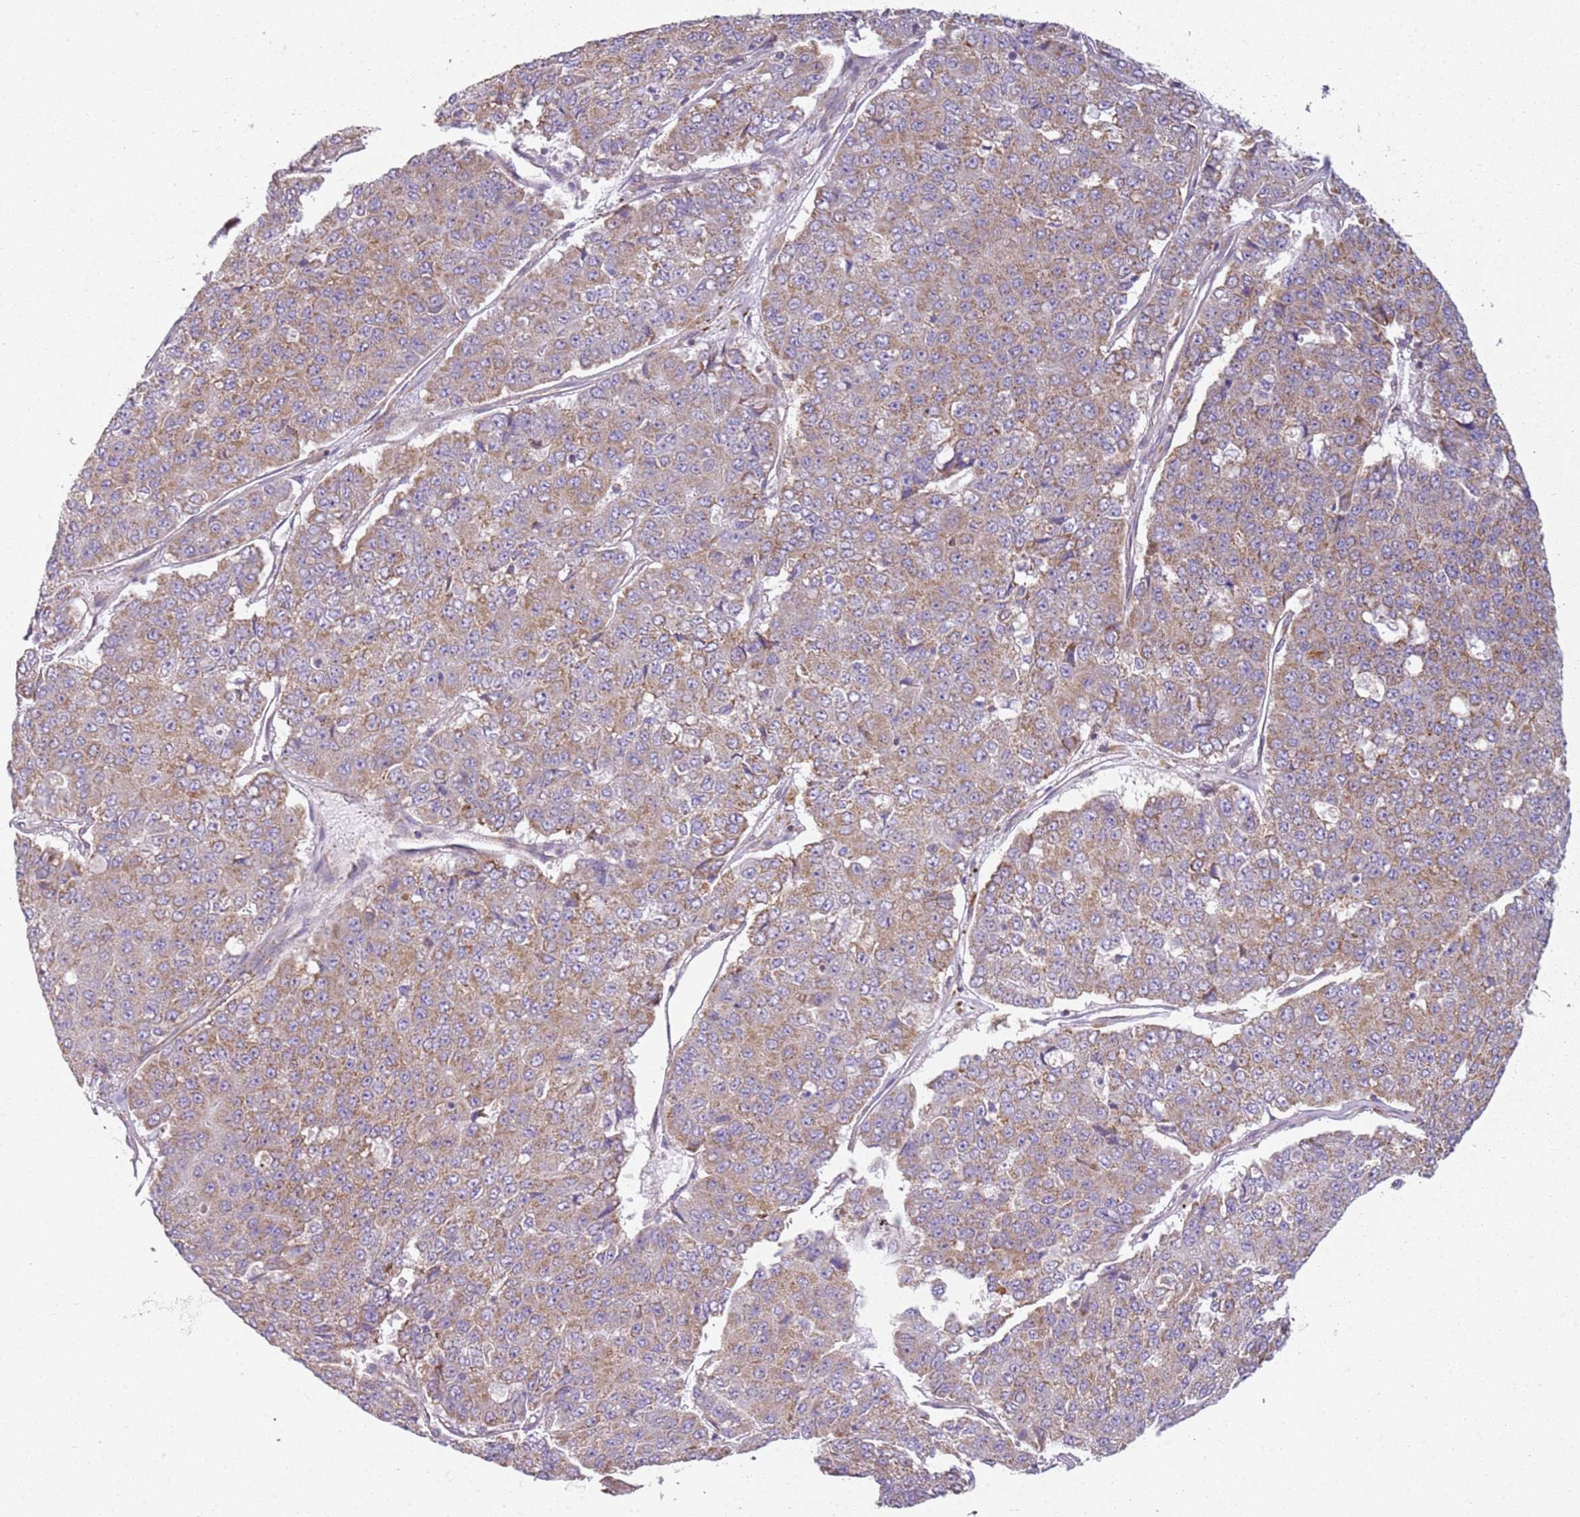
{"staining": {"intensity": "weak", "quantity": ">75%", "location": "cytoplasmic/membranous"}, "tissue": "pancreatic cancer", "cell_type": "Tumor cells", "image_type": "cancer", "snomed": [{"axis": "morphology", "description": "Adenocarcinoma, NOS"}, {"axis": "topography", "description": "Pancreas"}], "caption": "Human pancreatic cancer stained for a protein (brown) reveals weak cytoplasmic/membranous positive positivity in approximately >75% of tumor cells.", "gene": "TMEM200C", "patient": {"sex": "male", "age": 50}}